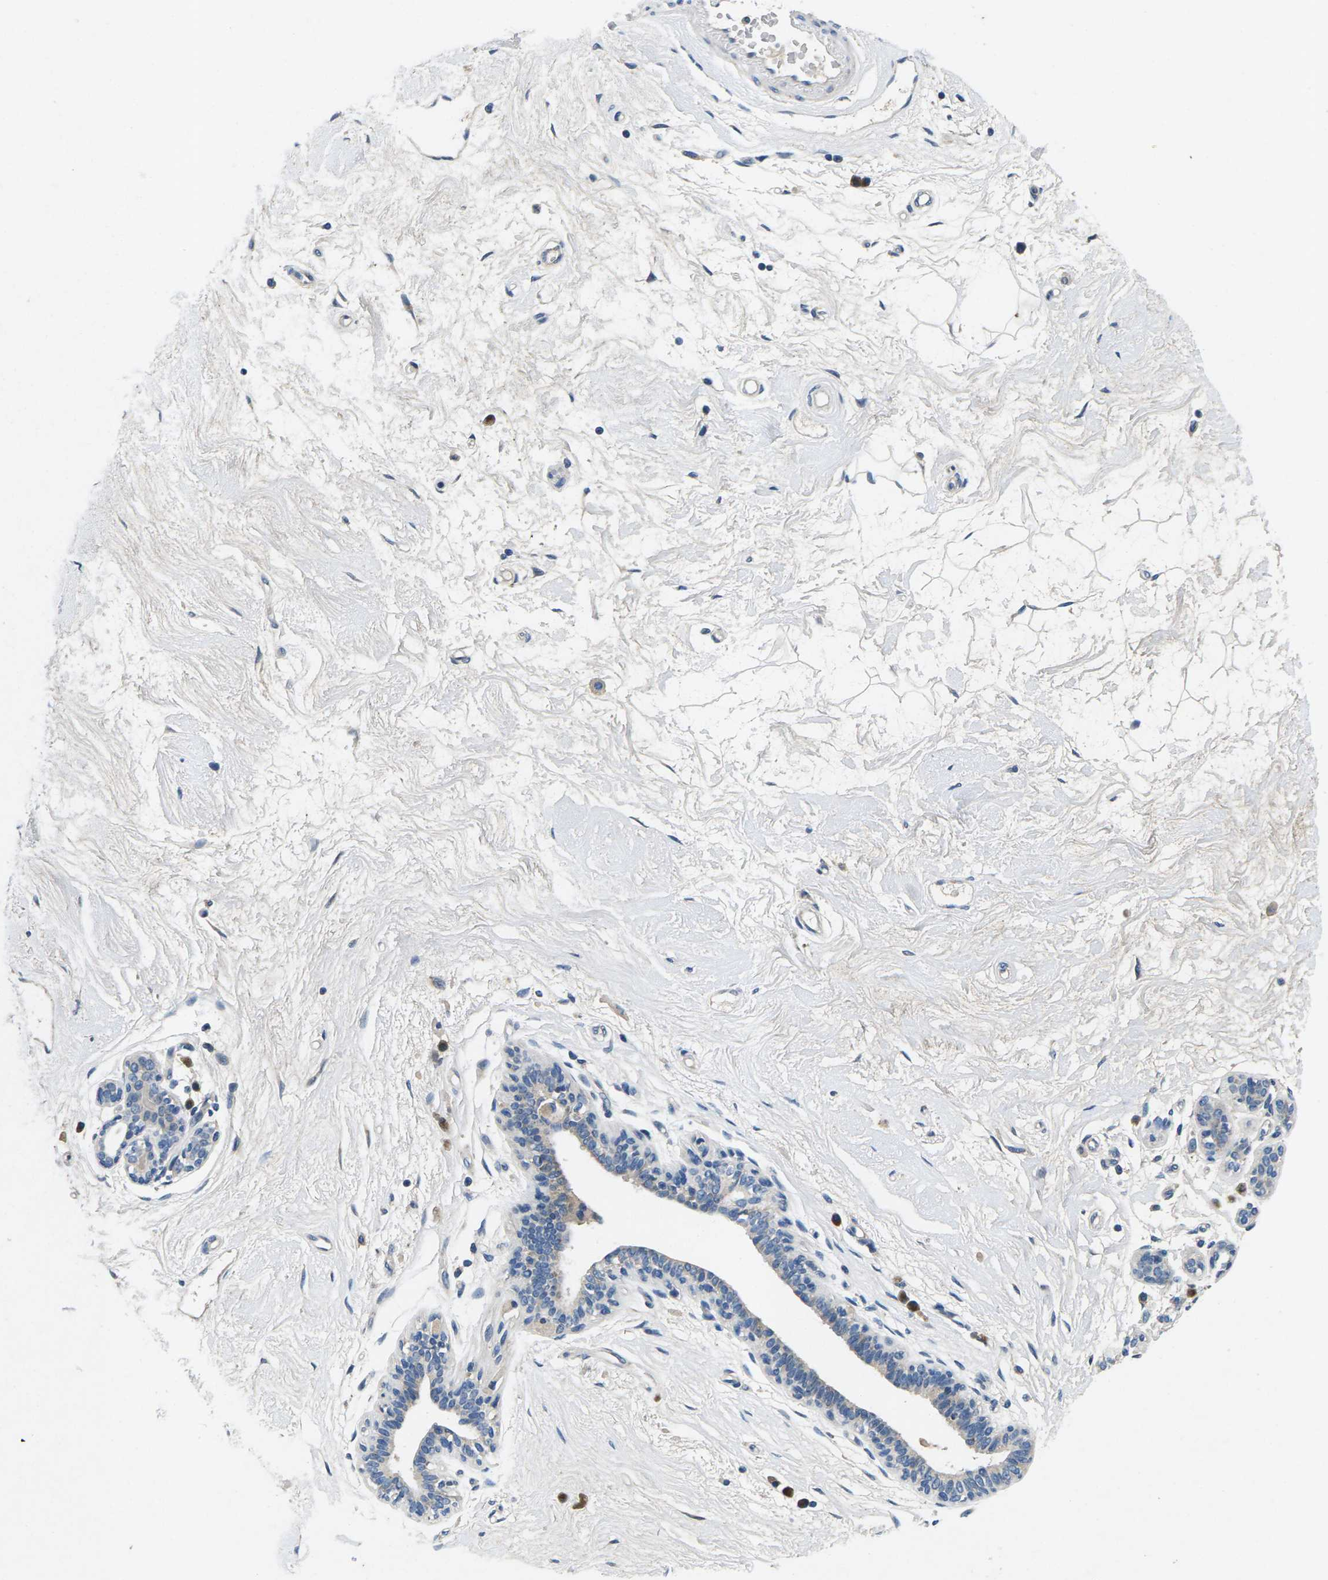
{"staining": {"intensity": "negative", "quantity": "none", "location": "none"}, "tissue": "breast", "cell_type": "Adipocytes", "image_type": "normal", "snomed": [{"axis": "morphology", "description": "Normal tissue, NOS"}, {"axis": "morphology", "description": "Lobular carcinoma"}, {"axis": "topography", "description": "Breast"}], "caption": "Immunohistochemistry of benign human breast shows no positivity in adipocytes.", "gene": "ERGIC3", "patient": {"sex": "female", "age": 59}}